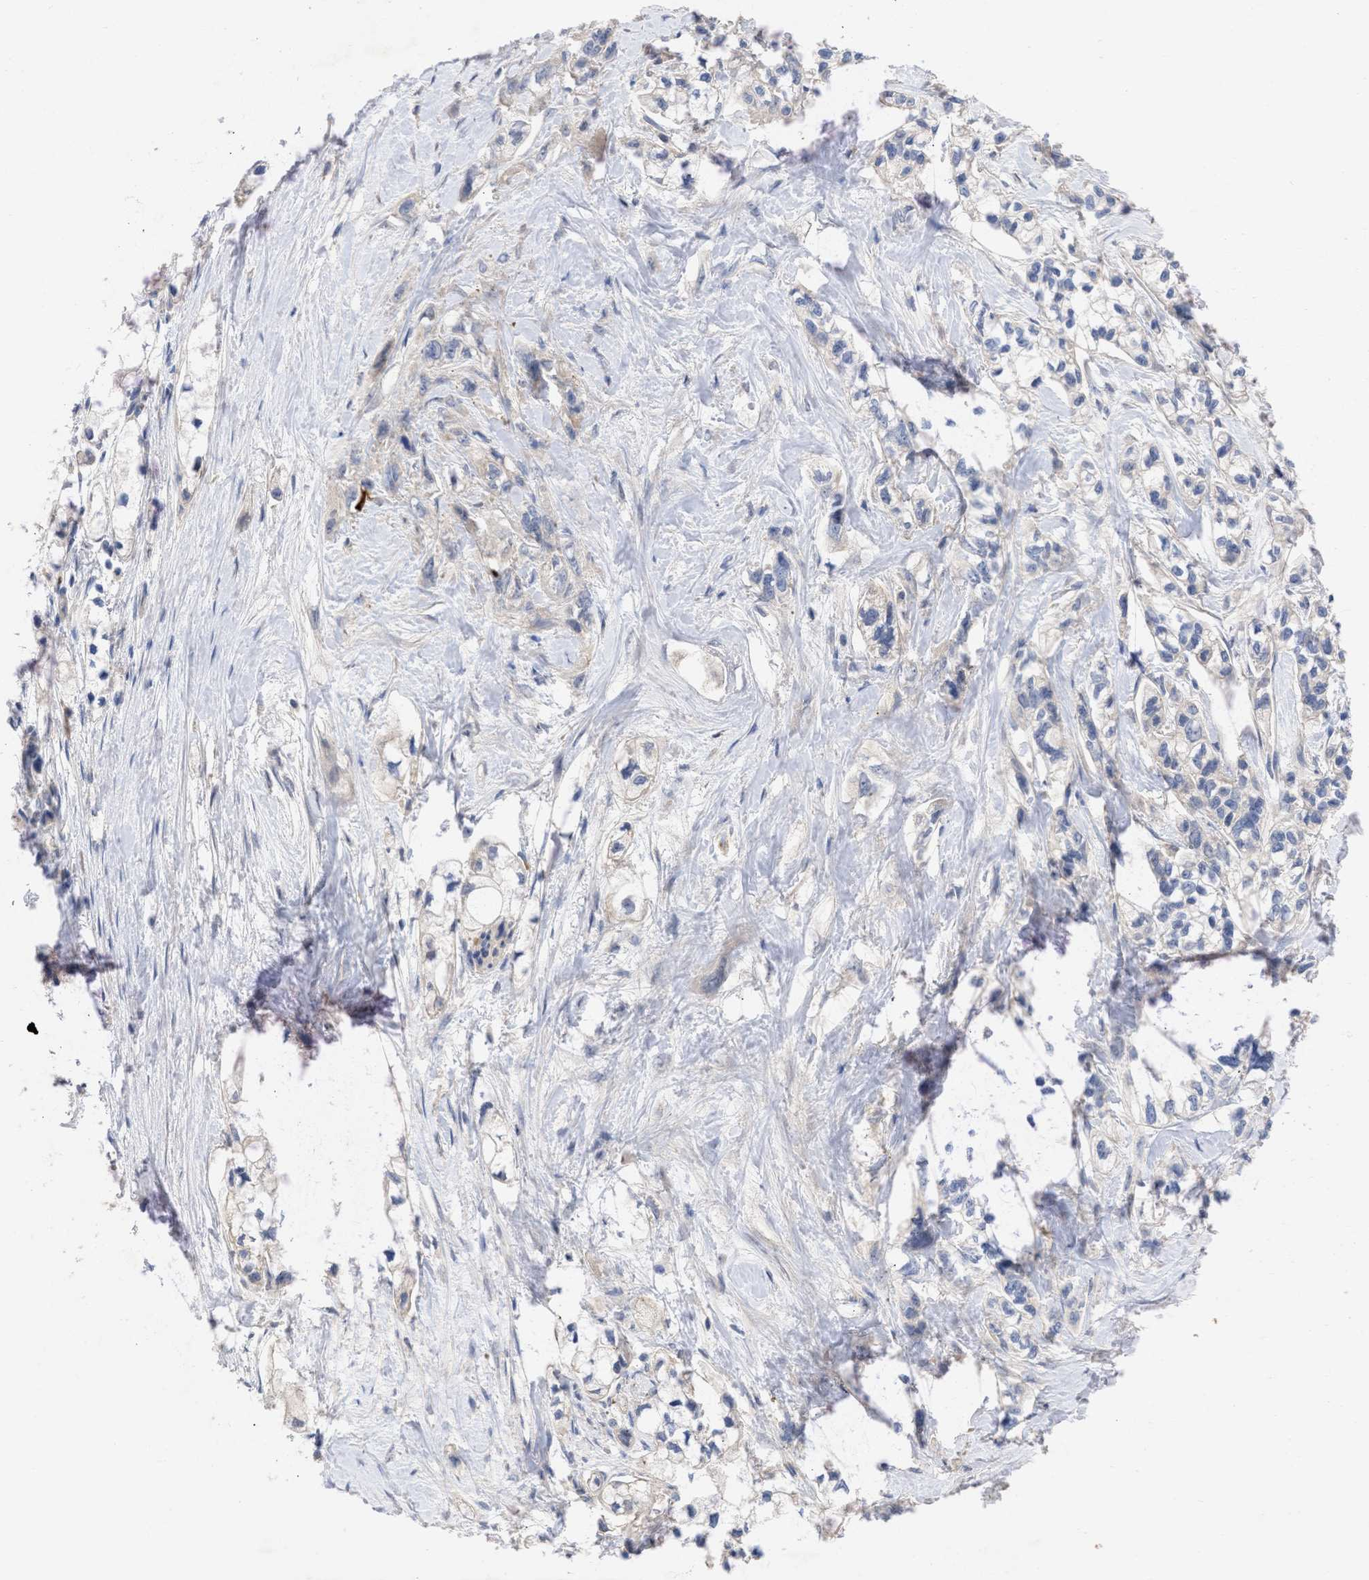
{"staining": {"intensity": "negative", "quantity": "none", "location": "none"}, "tissue": "pancreatic cancer", "cell_type": "Tumor cells", "image_type": "cancer", "snomed": [{"axis": "morphology", "description": "Adenocarcinoma, NOS"}, {"axis": "topography", "description": "Pancreas"}], "caption": "Immunohistochemical staining of human pancreatic cancer (adenocarcinoma) reveals no significant positivity in tumor cells.", "gene": "ARHGEF4", "patient": {"sex": "male", "age": 74}}